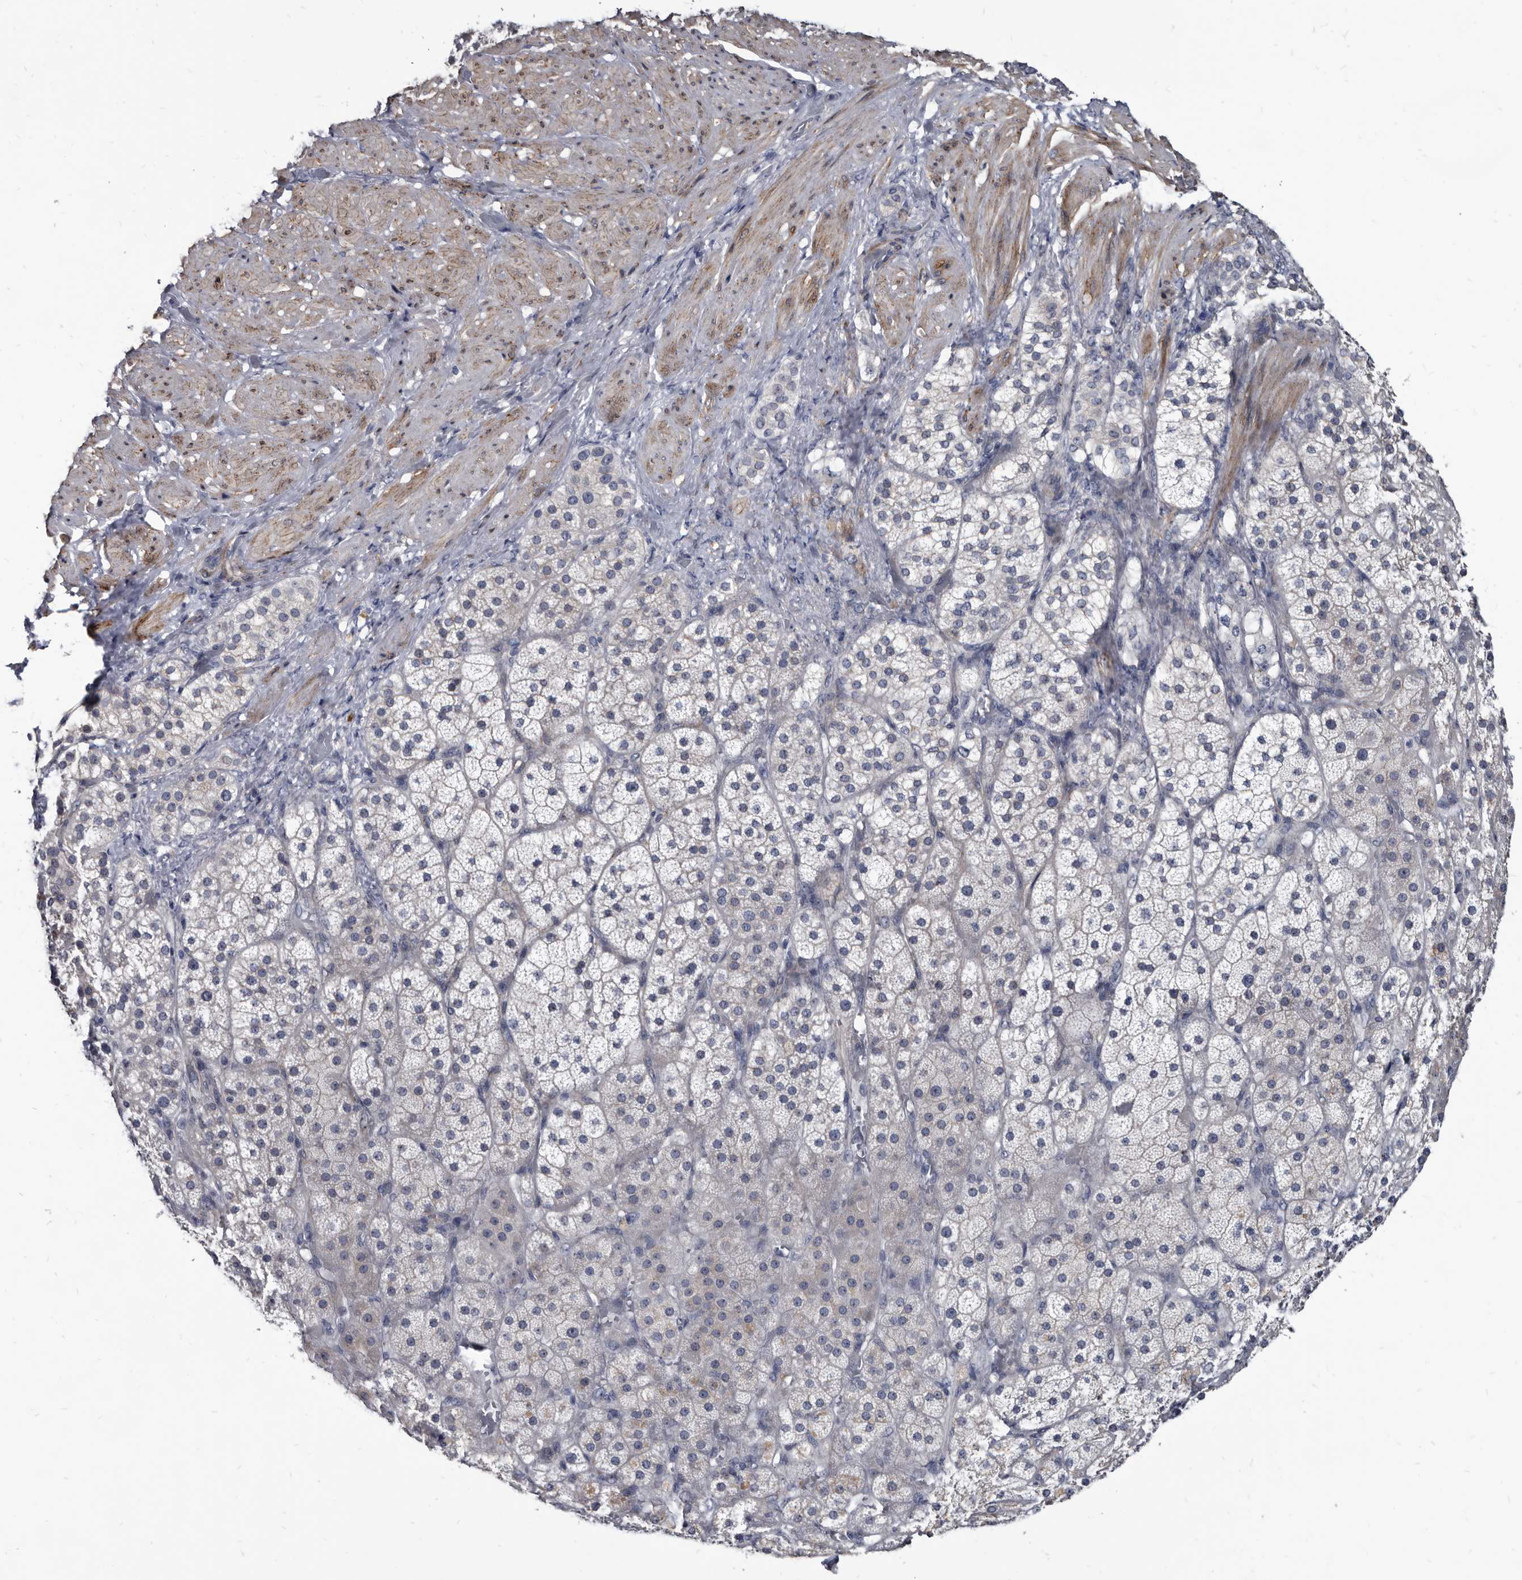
{"staining": {"intensity": "negative", "quantity": "none", "location": "none"}, "tissue": "adrenal gland", "cell_type": "Glandular cells", "image_type": "normal", "snomed": [{"axis": "morphology", "description": "Normal tissue, NOS"}, {"axis": "topography", "description": "Adrenal gland"}], "caption": "This is an IHC micrograph of benign adrenal gland. There is no positivity in glandular cells.", "gene": "PRSS8", "patient": {"sex": "male", "age": 57}}